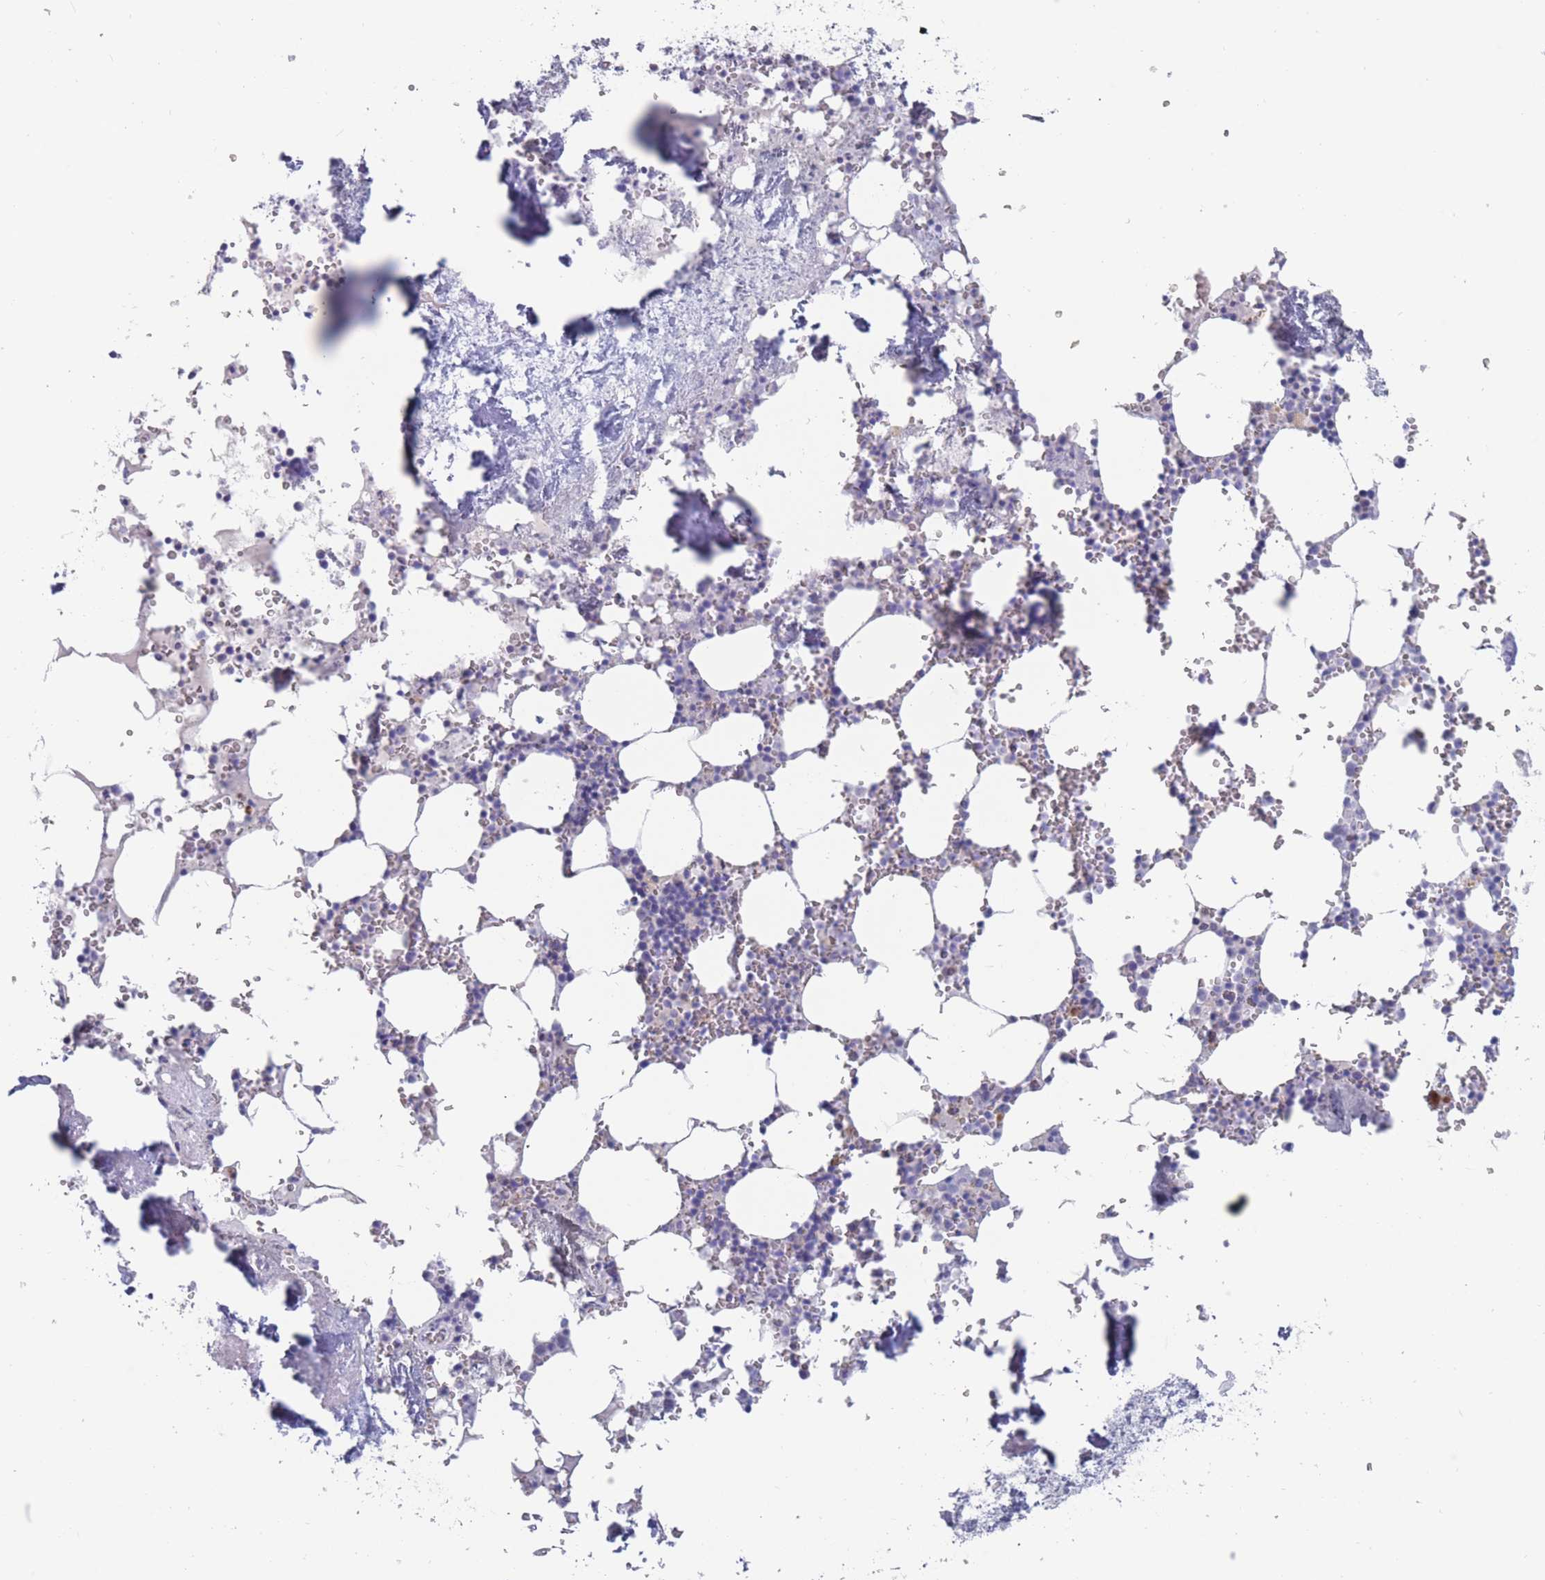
{"staining": {"intensity": "negative", "quantity": "none", "location": "none"}, "tissue": "bone marrow", "cell_type": "Hematopoietic cells", "image_type": "normal", "snomed": [{"axis": "morphology", "description": "Normal tissue, NOS"}, {"axis": "topography", "description": "Bone marrow"}], "caption": "An image of bone marrow stained for a protein reveals no brown staining in hematopoietic cells.", "gene": "CYP51A1", "patient": {"sex": "male", "age": 54}}